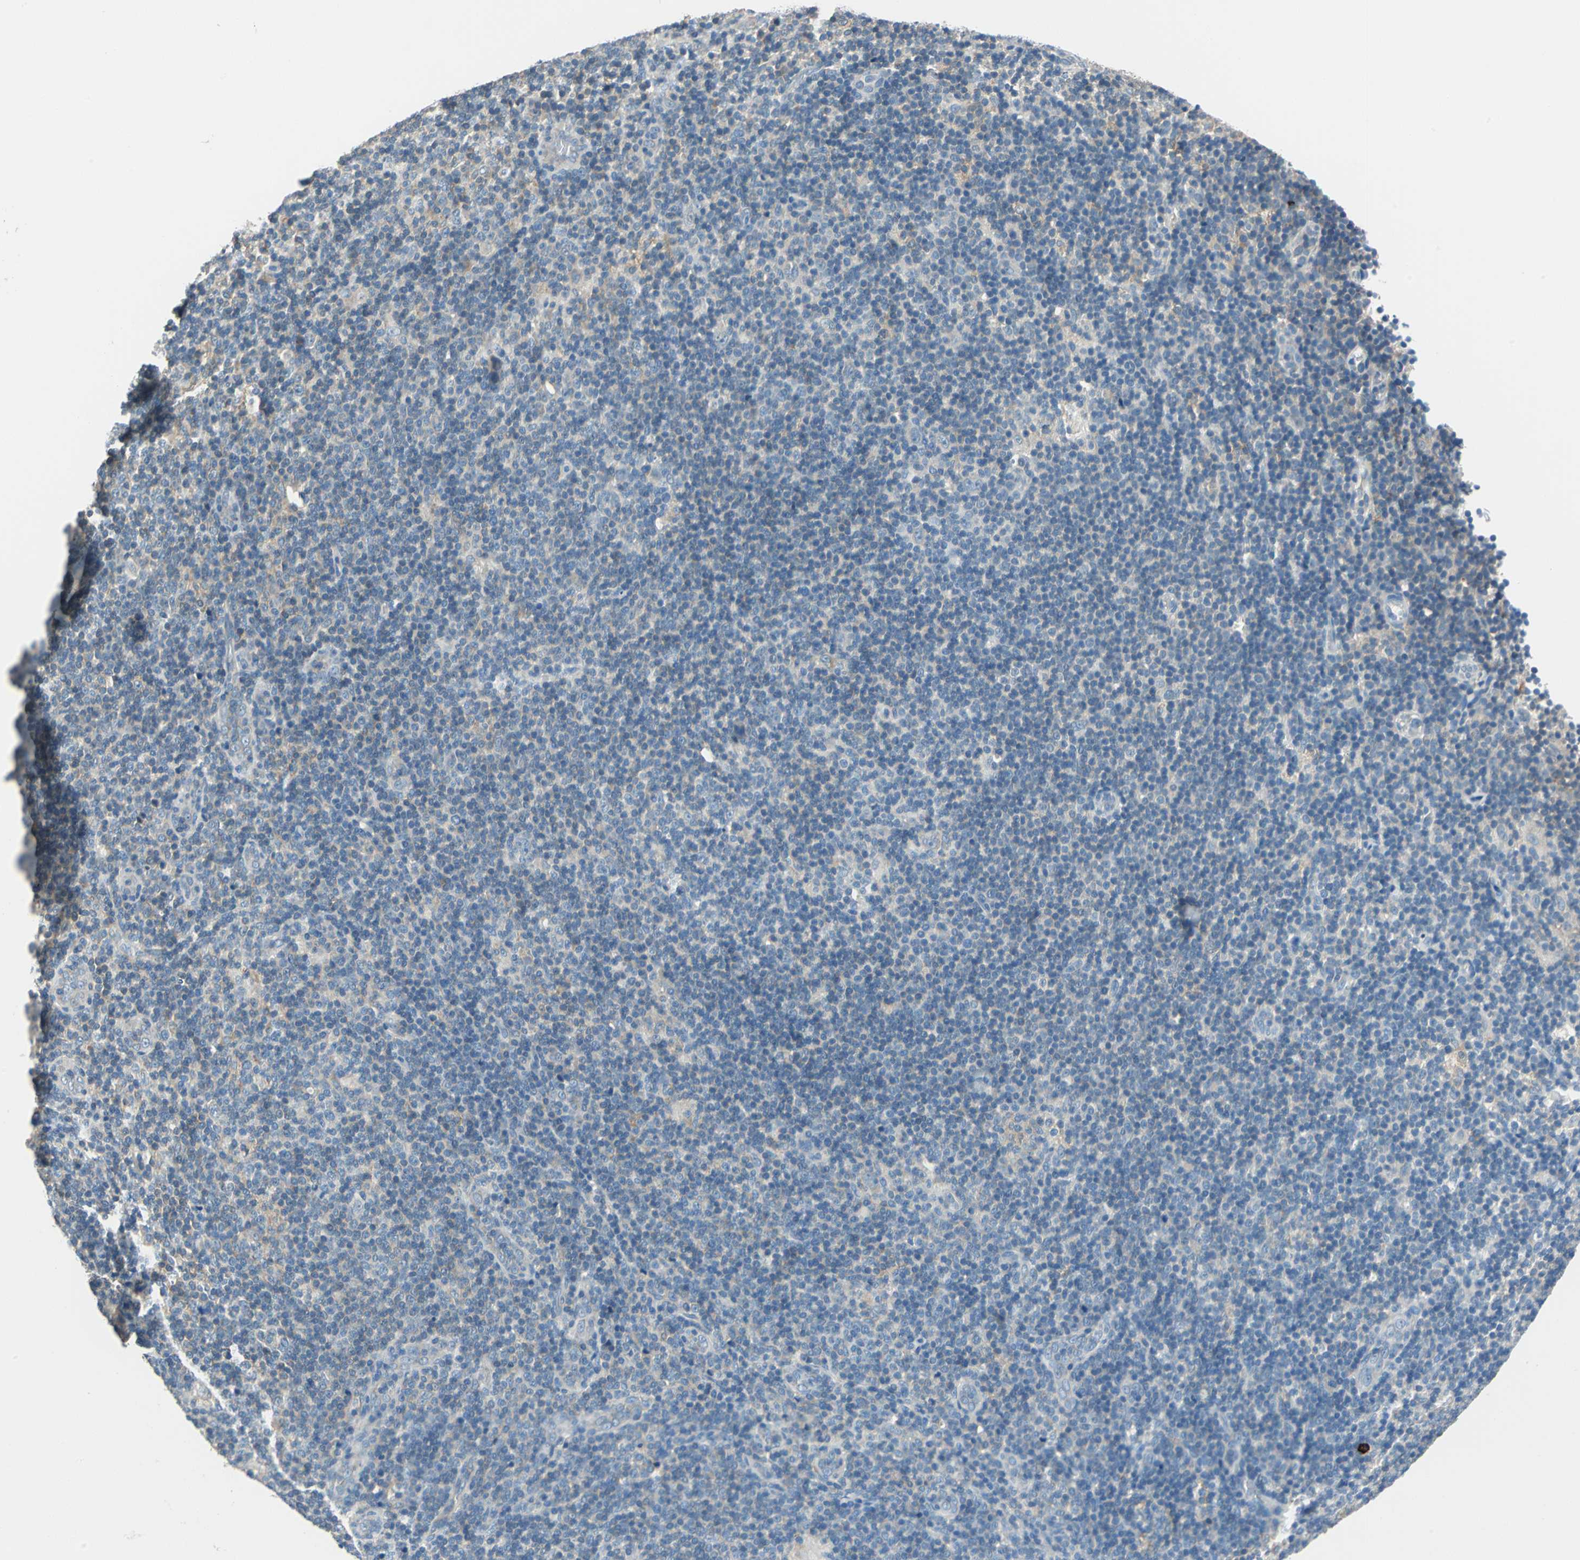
{"staining": {"intensity": "negative", "quantity": "none", "location": "none"}, "tissue": "lymphoma", "cell_type": "Tumor cells", "image_type": "cancer", "snomed": [{"axis": "morphology", "description": "Hodgkin's disease, NOS"}, {"axis": "topography", "description": "Lymph node"}], "caption": "This micrograph is of Hodgkin's disease stained with immunohistochemistry (IHC) to label a protein in brown with the nuclei are counter-stained blue. There is no staining in tumor cells. Brightfield microscopy of IHC stained with DAB (3,3'-diaminobenzidine) (brown) and hematoxylin (blue), captured at high magnification.", "gene": "CPA3", "patient": {"sex": "female", "age": 57}}